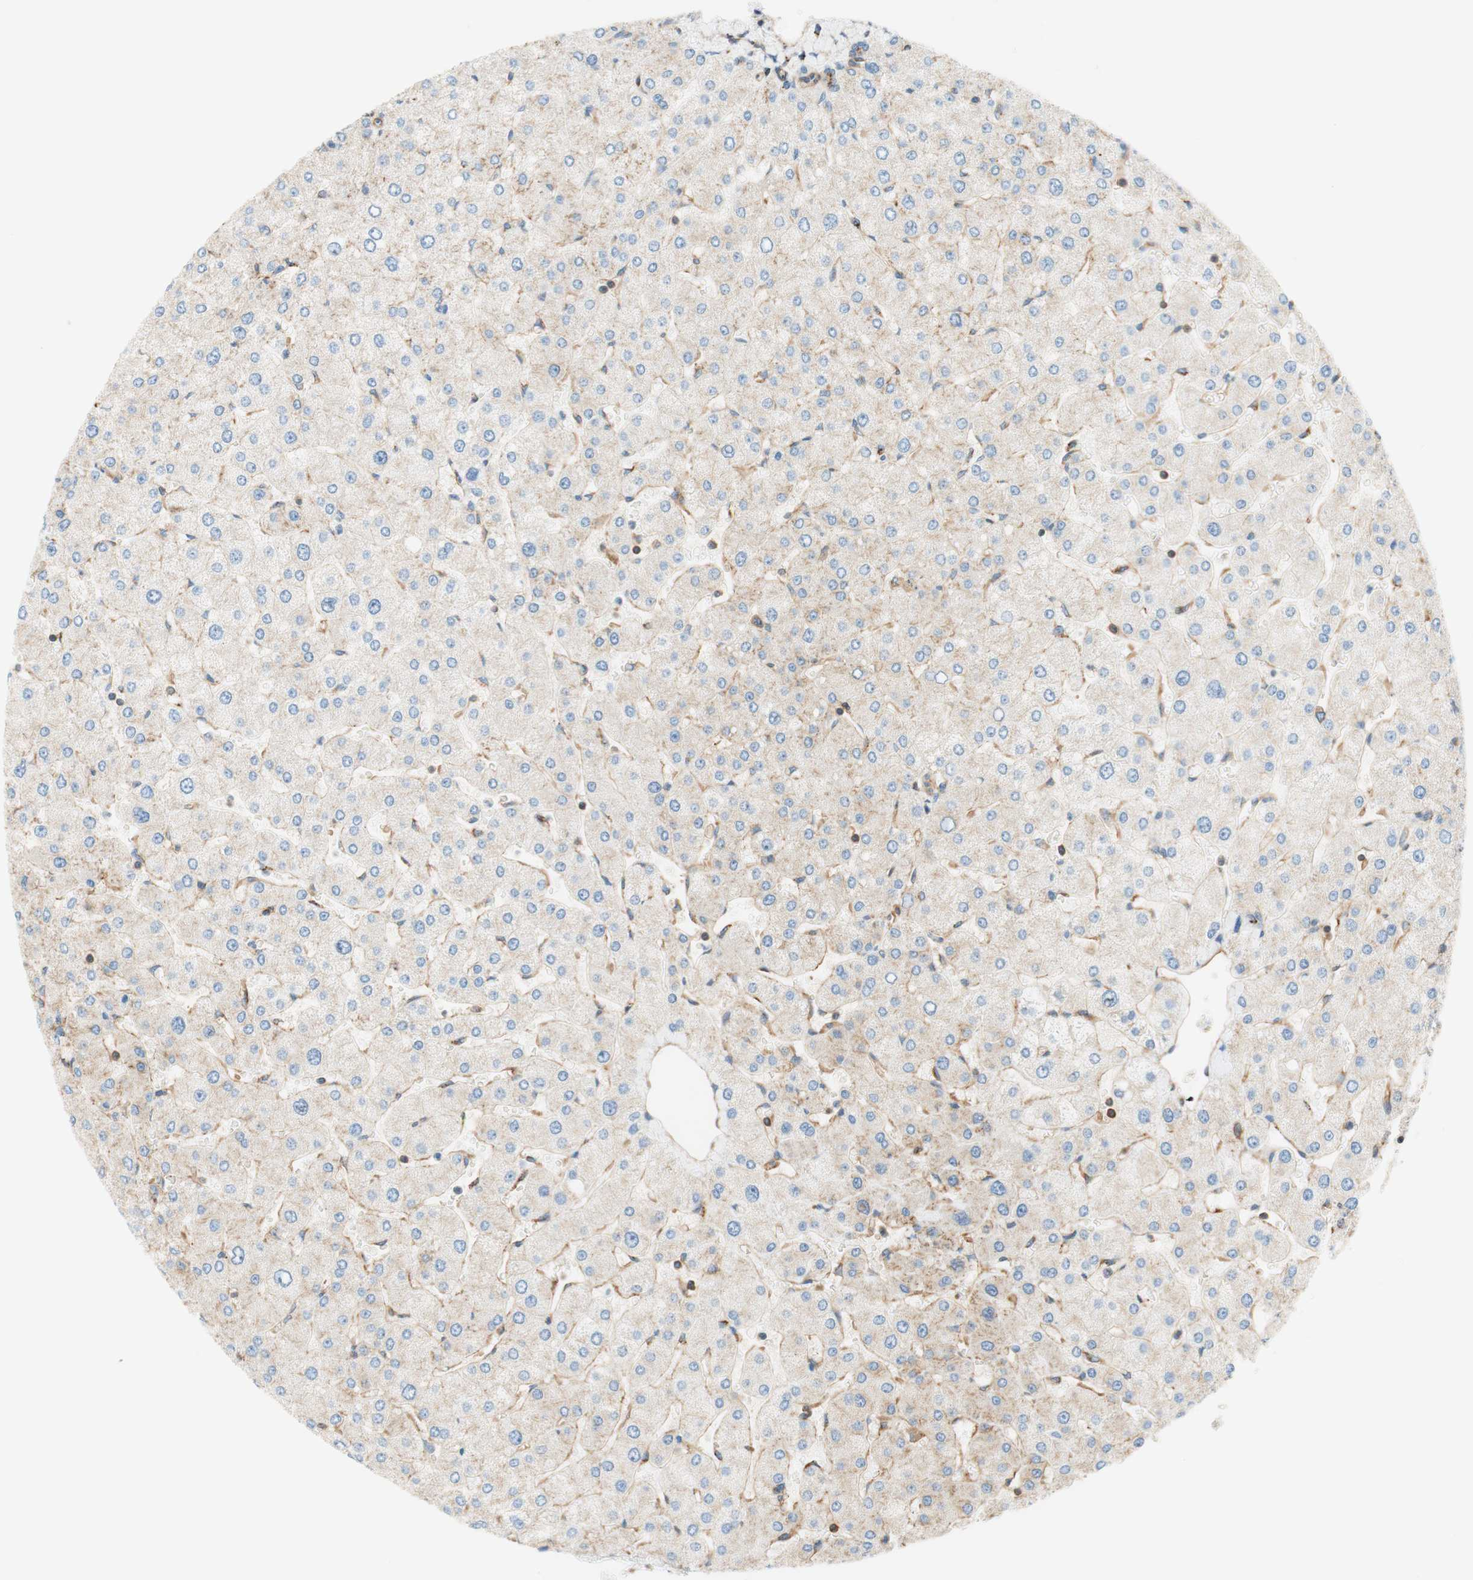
{"staining": {"intensity": "moderate", "quantity": ">75%", "location": "cytoplasmic/membranous"}, "tissue": "liver", "cell_type": "Cholangiocytes", "image_type": "normal", "snomed": [{"axis": "morphology", "description": "Normal tissue, NOS"}, {"axis": "topography", "description": "Liver"}], "caption": "IHC photomicrograph of normal liver: liver stained using immunohistochemistry (IHC) demonstrates medium levels of moderate protein expression localized specifically in the cytoplasmic/membranous of cholangiocytes, appearing as a cytoplasmic/membranous brown color.", "gene": "VPS26A", "patient": {"sex": "male", "age": 55}}